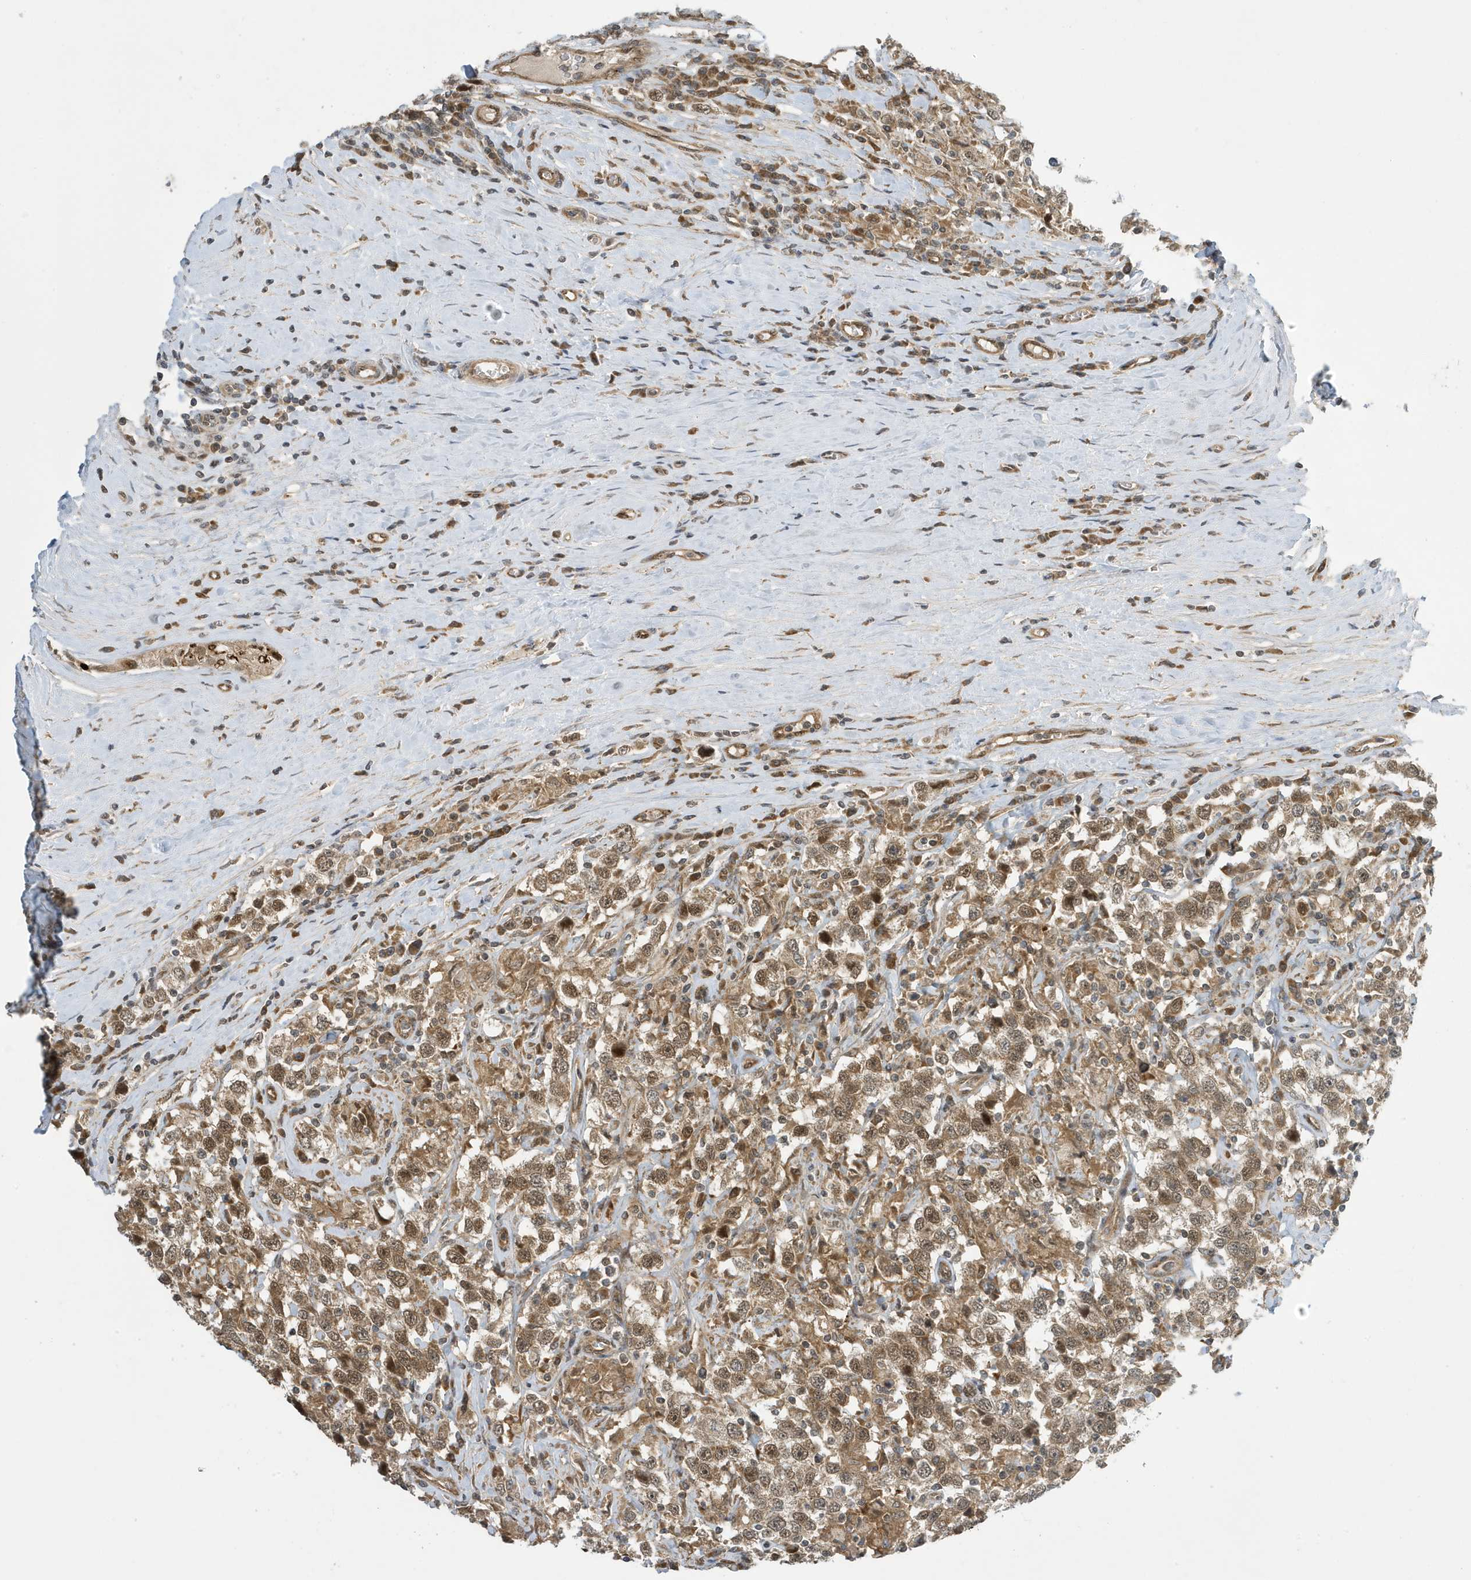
{"staining": {"intensity": "moderate", "quantity": ">75%", "location": "cytoplasmic/membranous,nuclear"}, "tissue": "testis cancer", "cell_type": "Tumor cells", "image_type": "cancer", "snomed": [{"axis": "morphology", "description": "Seminoma, NOS"}, {"axis": "topography", "description": "Testis"}], "caption": "IHC staining of testis seminoma, which exhibits medium levels of moderate cytoplasmic/membranous and nuclear positivity in about >75% of tumor cells indicating moderate cytoplasmic/membranous and nuclear protein expression. The staining was performed using DAB (brown) for protein detection and nuclei were counterstained in hematoxylin (blue).", "gene": "NCOA7", "patient": {"sex": "male", "age": 41}}